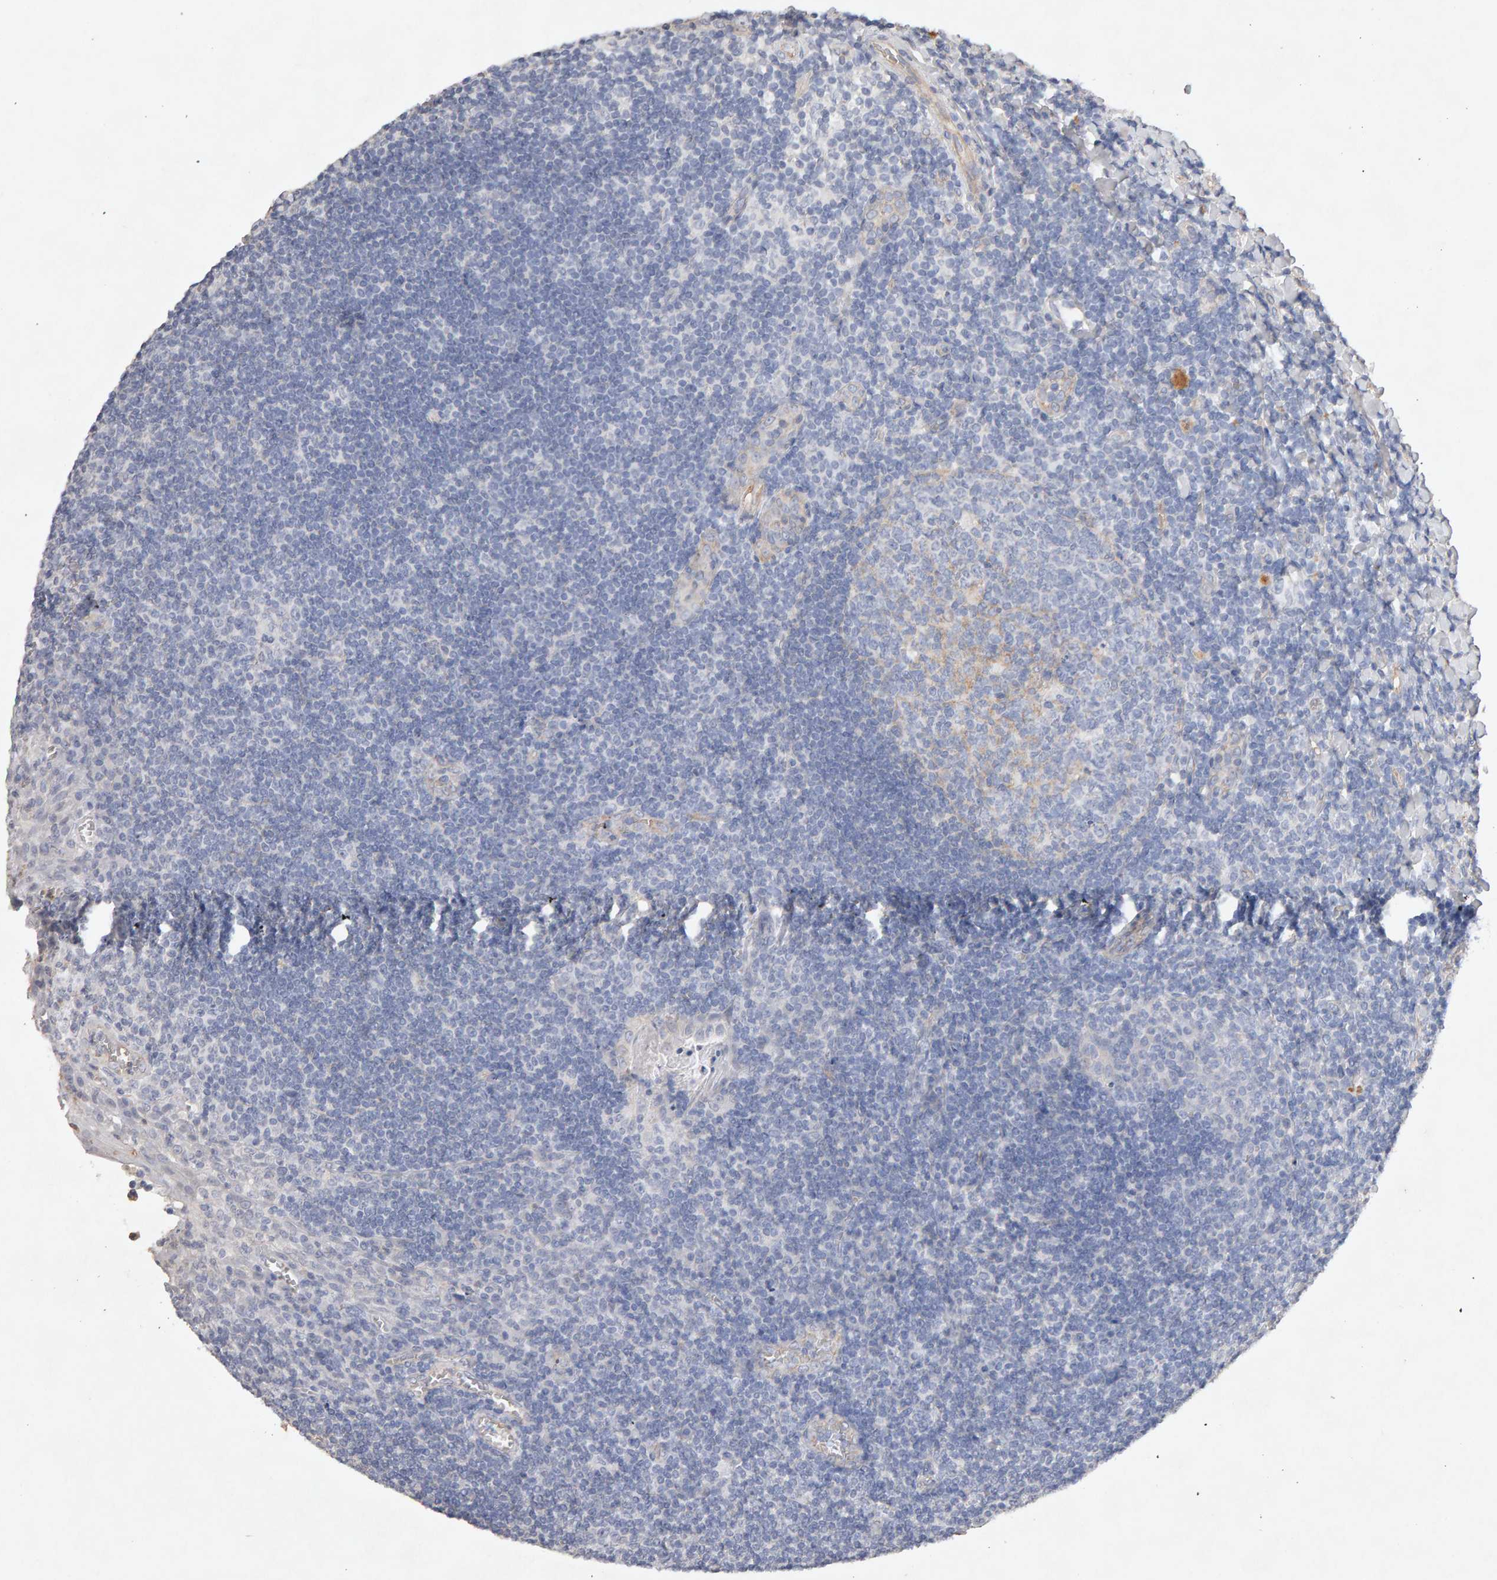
{"staining": {"intensity": "weak", "quantity": "<25%", "location": "cytoplasmic/membranous"}, "tissue": "tonsil", "cell_type": "Germinal center cells", "image_type": "normal", "snomed": [{"axis": "morphology", "description": "Normal tissue, NOS"}, {"axis": "topography", "description": "Tonsil"}], "caption": "This is a histopathology image of IHC staining of benign tonsil, which shows no staining in germinal center cells.", "gene": "PTPRM", "patient": {"sex": "male", "age": 37}}